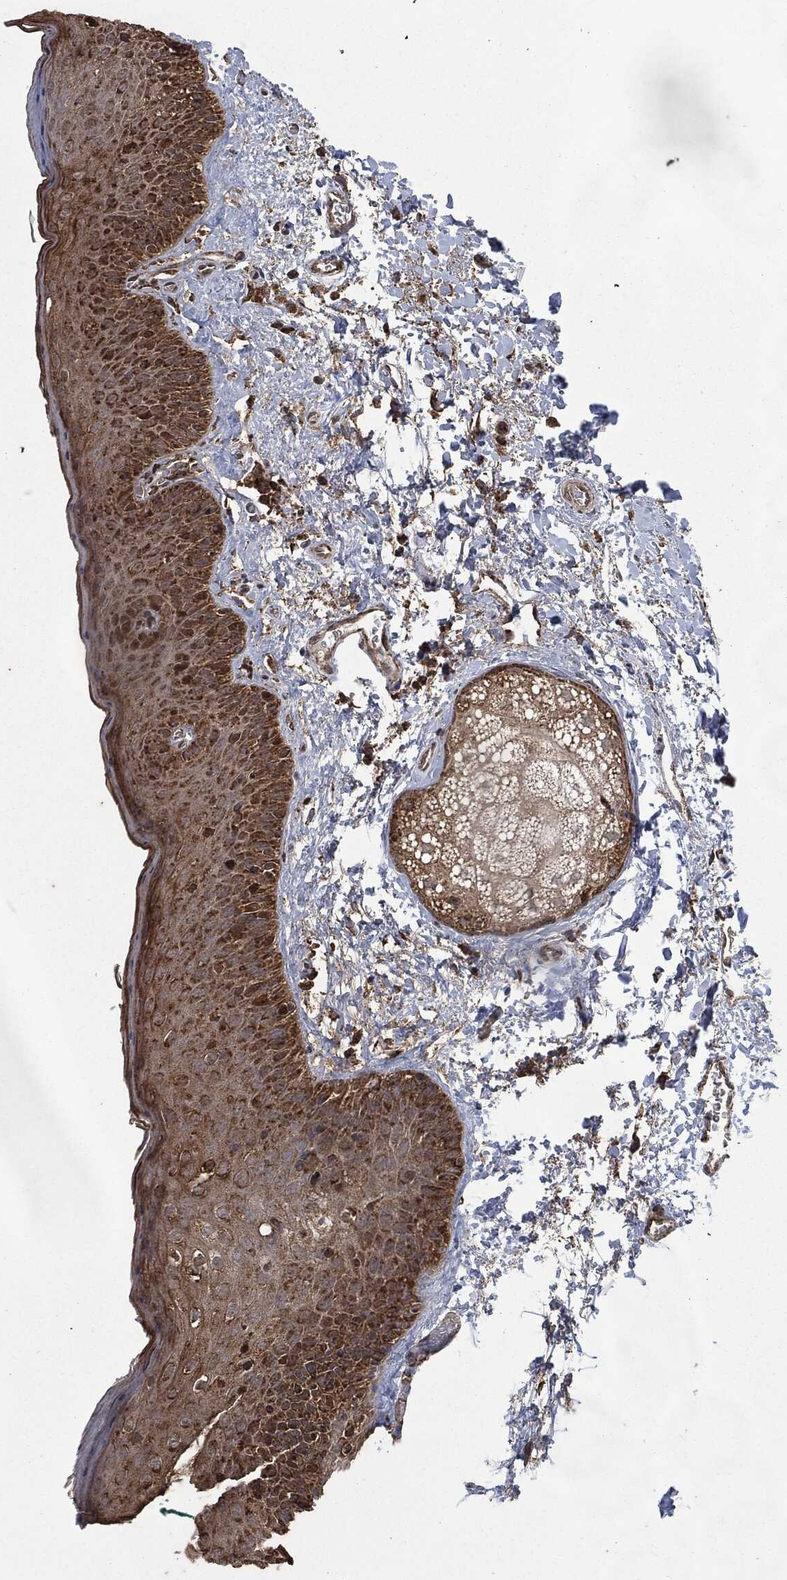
{"staining": {"intensity": "strong", "quantity": ">75%", "location": "cytoplasmic/membranous"}, "tissue": "vagina", "cell_type": "Squamous epithelial cells", "image_type": "normal", "snomed": [{"axis": "morphology", "description": "Normal tissue, NOS"}, {"axis": "topography", "description": "Vagina"}], "caption": "A photomicrograph of vagina stained for a protein demonstrates strong cytoplasmic/membranous brown staining in squamous epithelial cells.", "gene": "LIG3", "patient": {"sex": "female", "age": 66}}